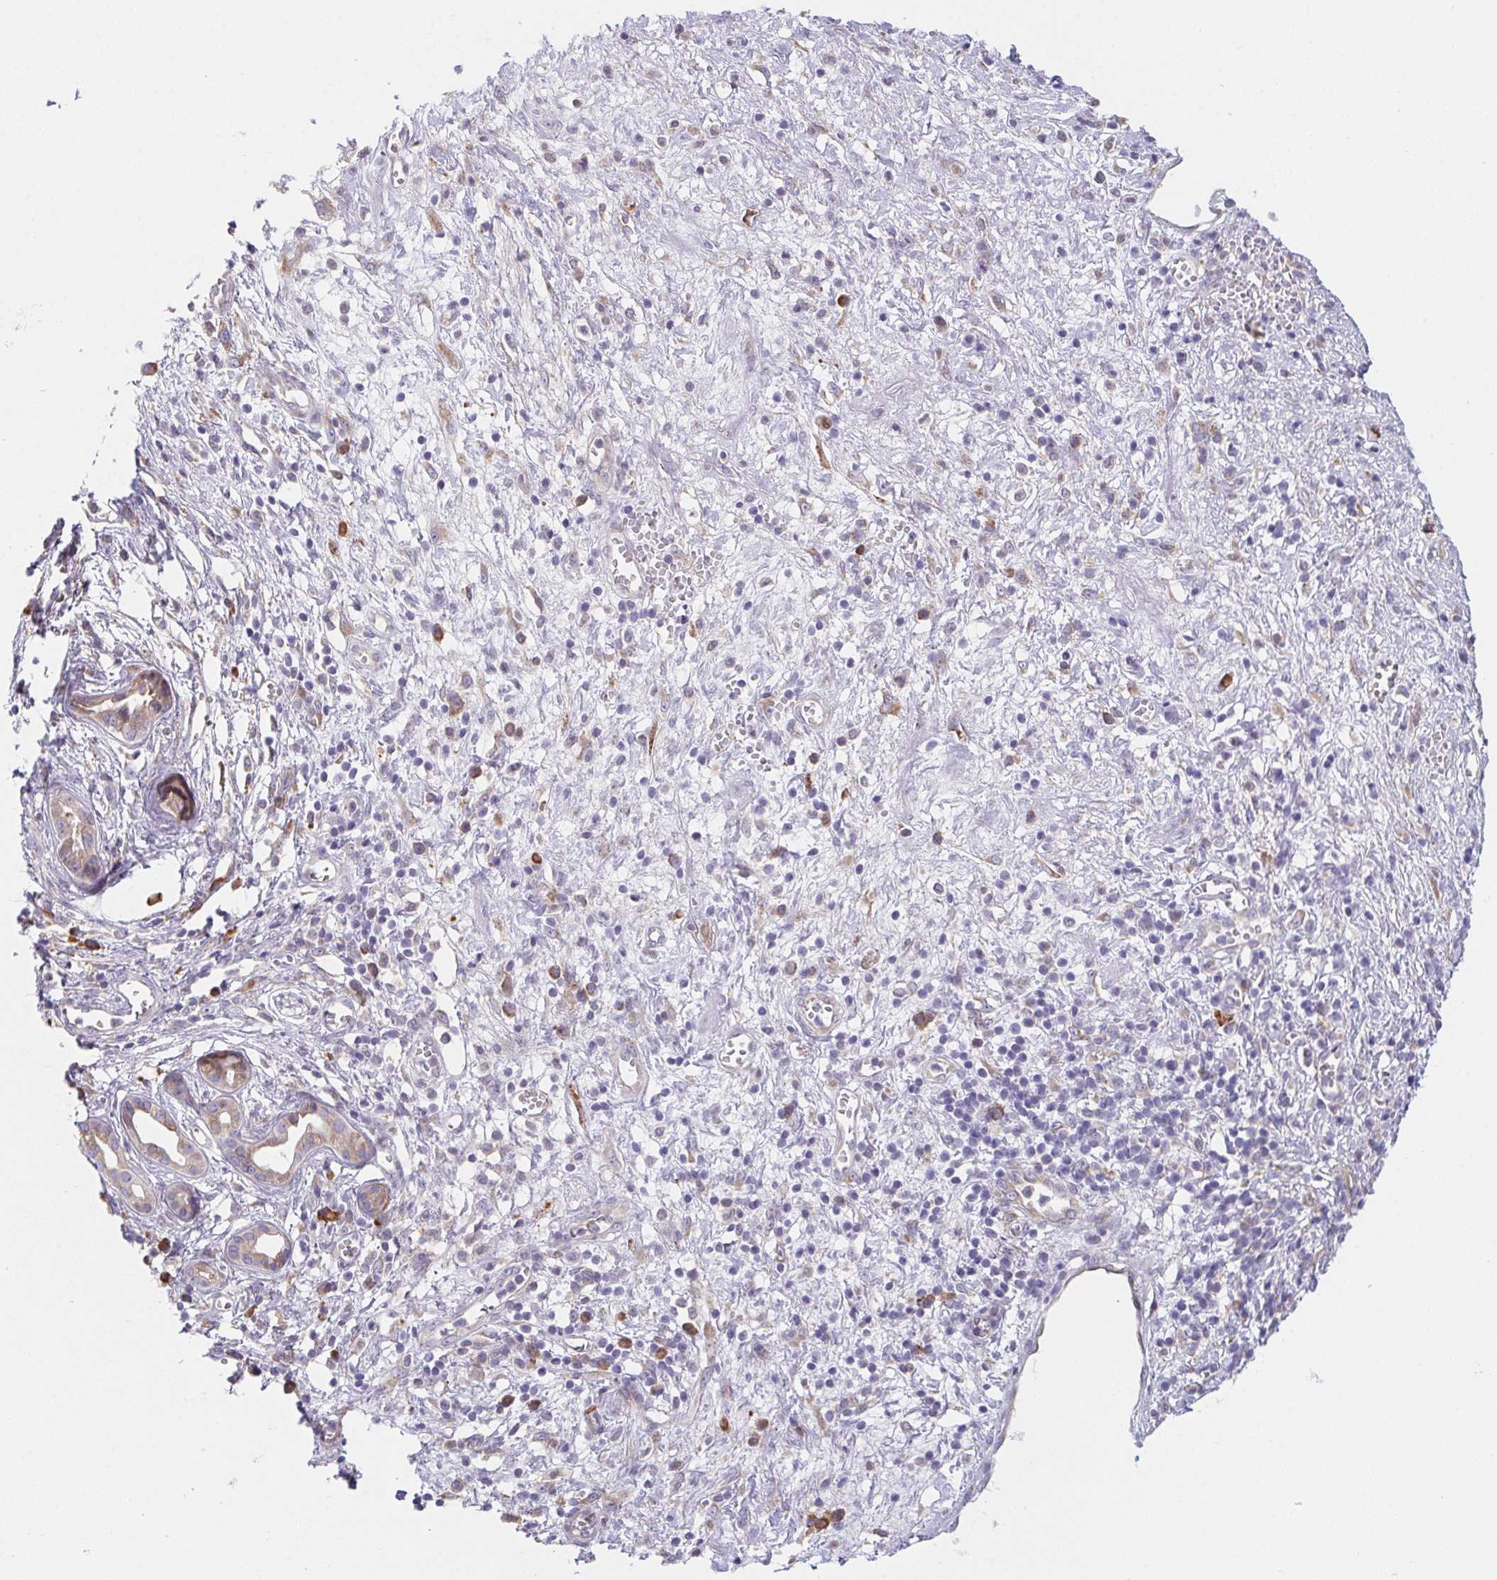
{"staining": {"intensity": "weak", "quantity": ">75%", "location": "cytoplasmic/membranous"}, "tissue": "pancreatic cancer", "cell_type": "Tumor cells", "image_type": "cancer", "snomed": [{"axis": "morphology", "description": "Adenocarcinoma, NOS"}, {"axis": "topography", "description": "Pancreas"}], "caption": "An image showing weak cytoplasmic/membranous positivity in about >75% of tumor cells in pancreatic cancer, as visualized by brown immunohistochemical staining.", "gene": "ADAM8", "patient": {"sex": "female", "age": 73}}